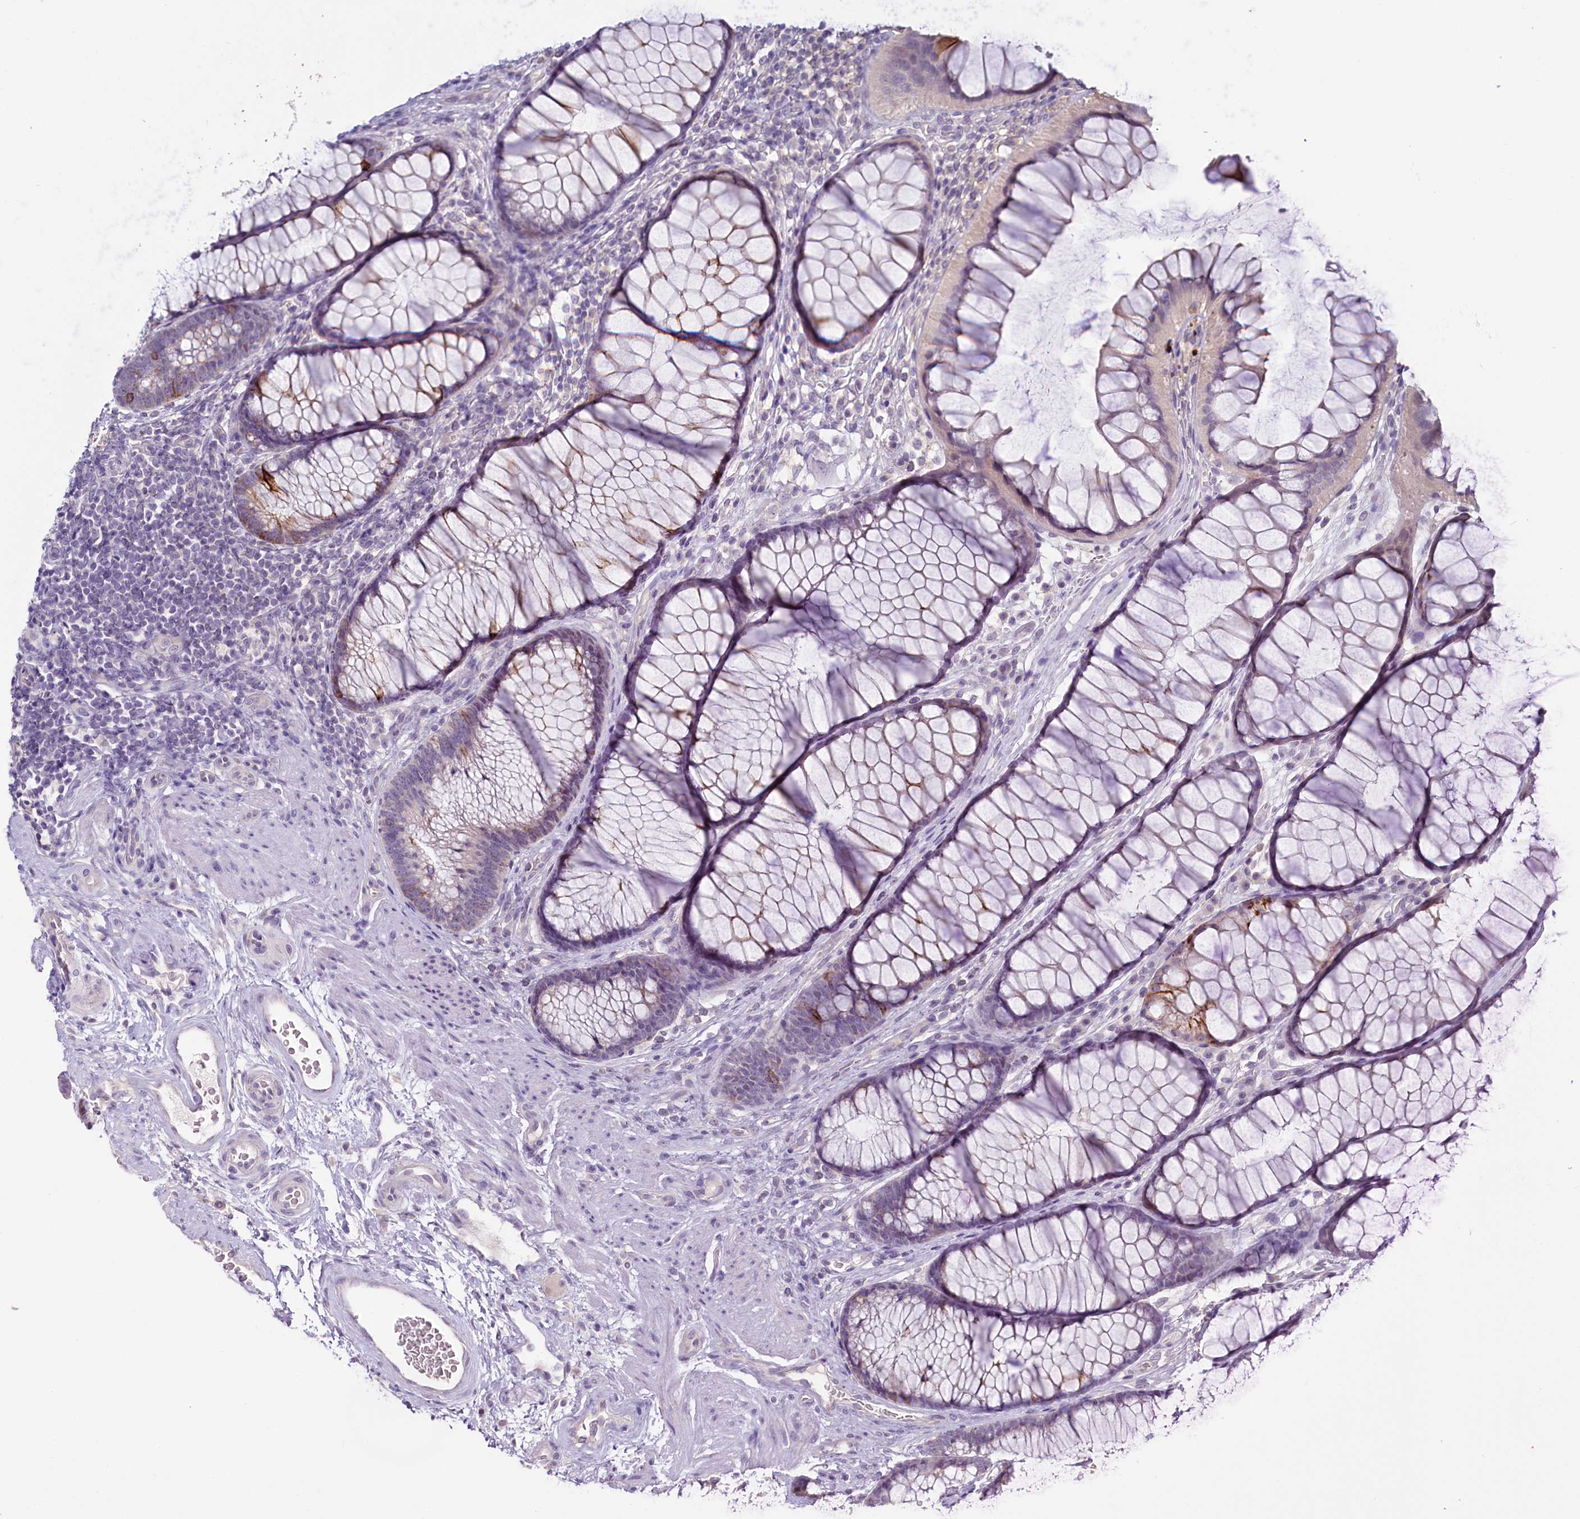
{"staining": {"intensity": "negative", "quantity": "none", "location": "none"}, "tissue": "colon", "cell_type": "Endothelial cells", "image_type": "normal", "snomed": [{"axis": "morphology", "description": "Normal tissue, NOS"}, {"axis": "topography", "description": "Colon"}], "caption": "Histopathology image shows no protein expression in endothelial cells of unremarkable colon. The staining is performed using DAB (3,3'-diaminobenzidine) brown chromogen with nuclei counter-stained in using hematoxylin.", "gene": "PDE6D", "patient": {"sex": "female", "age": 82}}